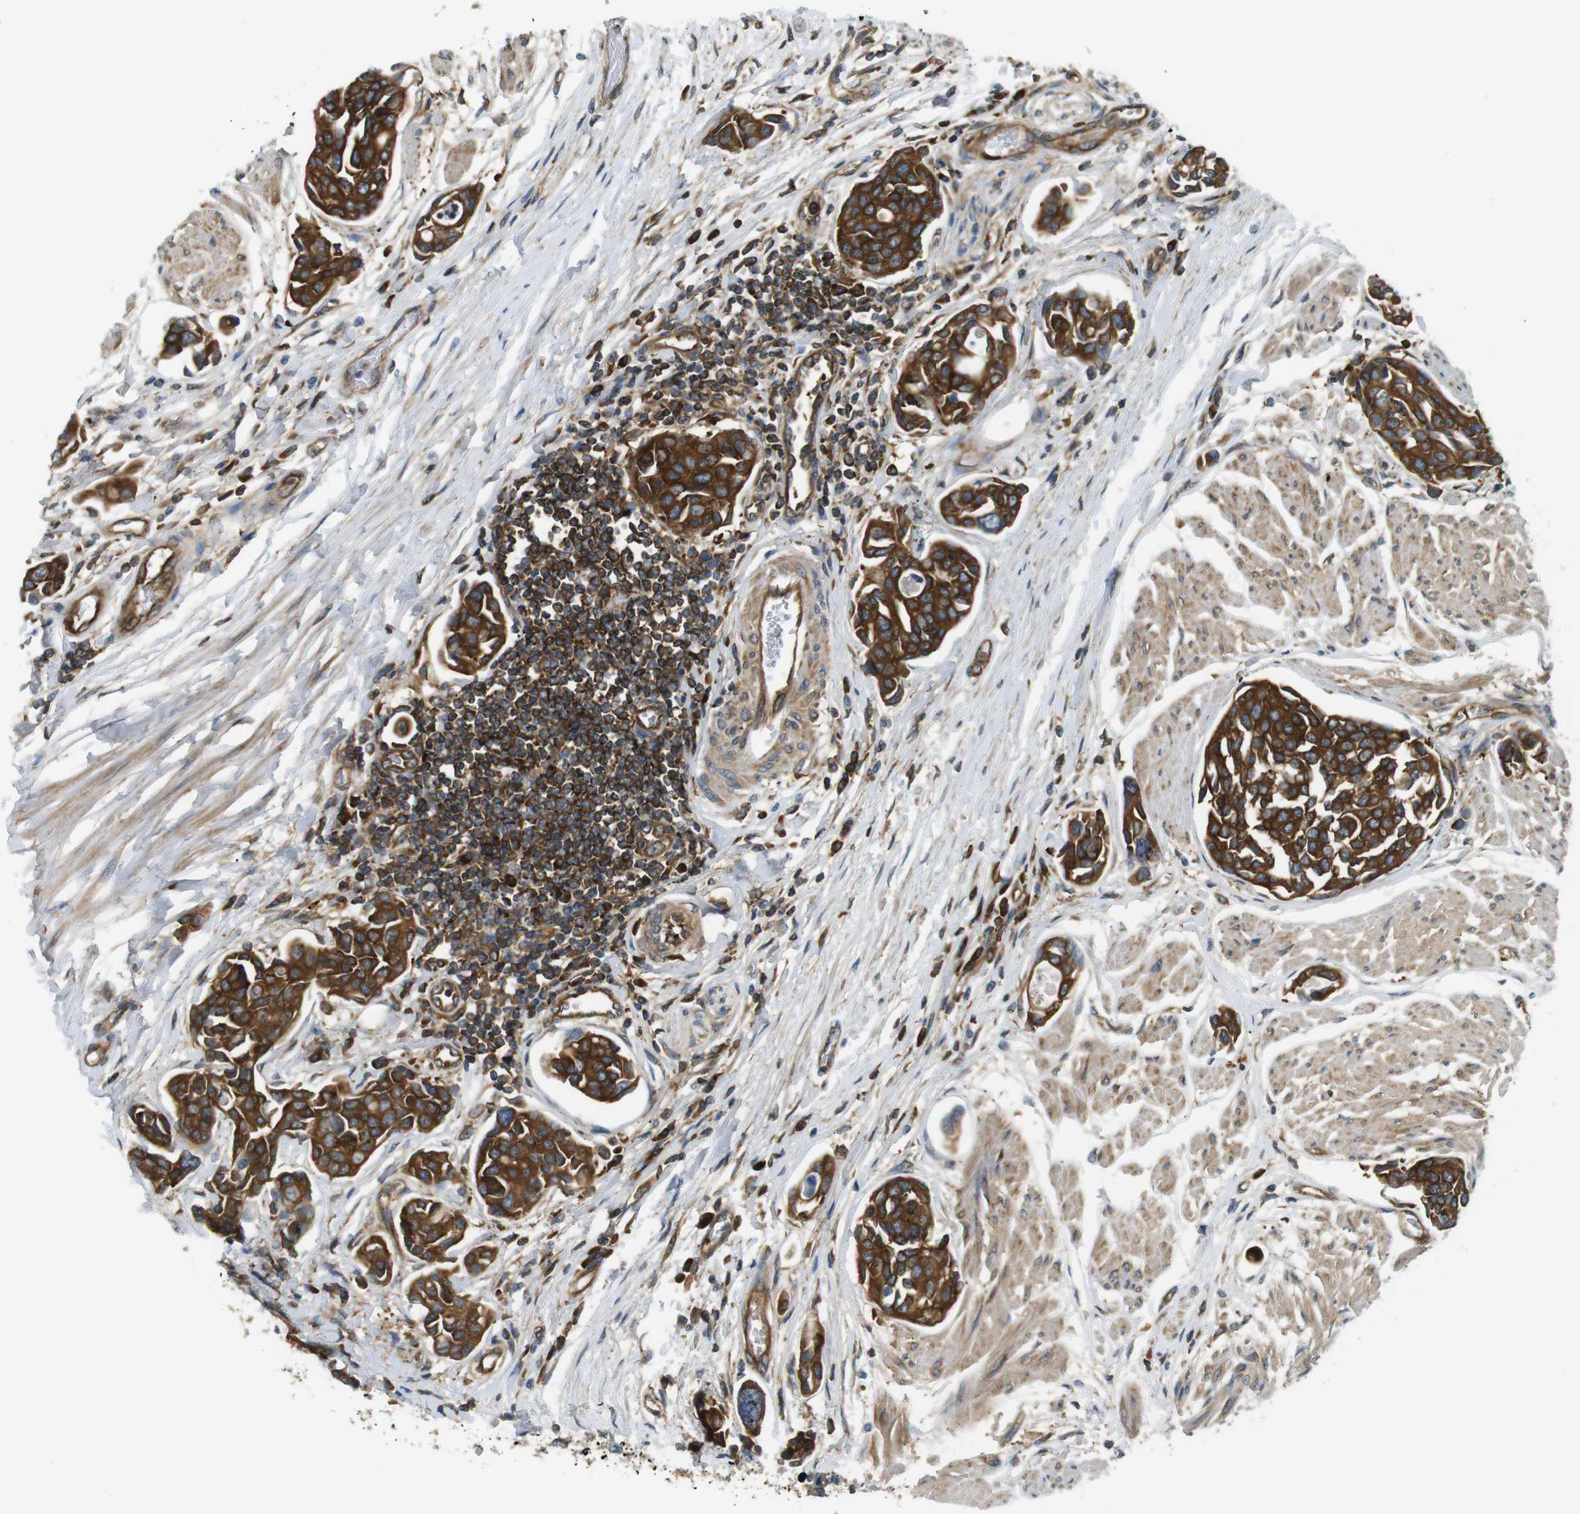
{"staining": {"intensity": "strong", "quantity": ">75%", "location": "cytoplasmic/membranous"}, "tissue": "urothelial cancer", "cell_type": "Tumor cells", "image_type": "cancer", "snomed": [{"axis": "morphology", "description": "Urothelial carcinoma, High grade"}, {"axis": "topography", "description": "Urinary bladder"}], "caption": "Protein positivity by IHC shows strong cytoplasmic/membranous expression in about >75% of tumor cells in urothelial carcinoma (high-grade).", "gene": "TSC1", "patient": {"sex": "male", "age": 78}}